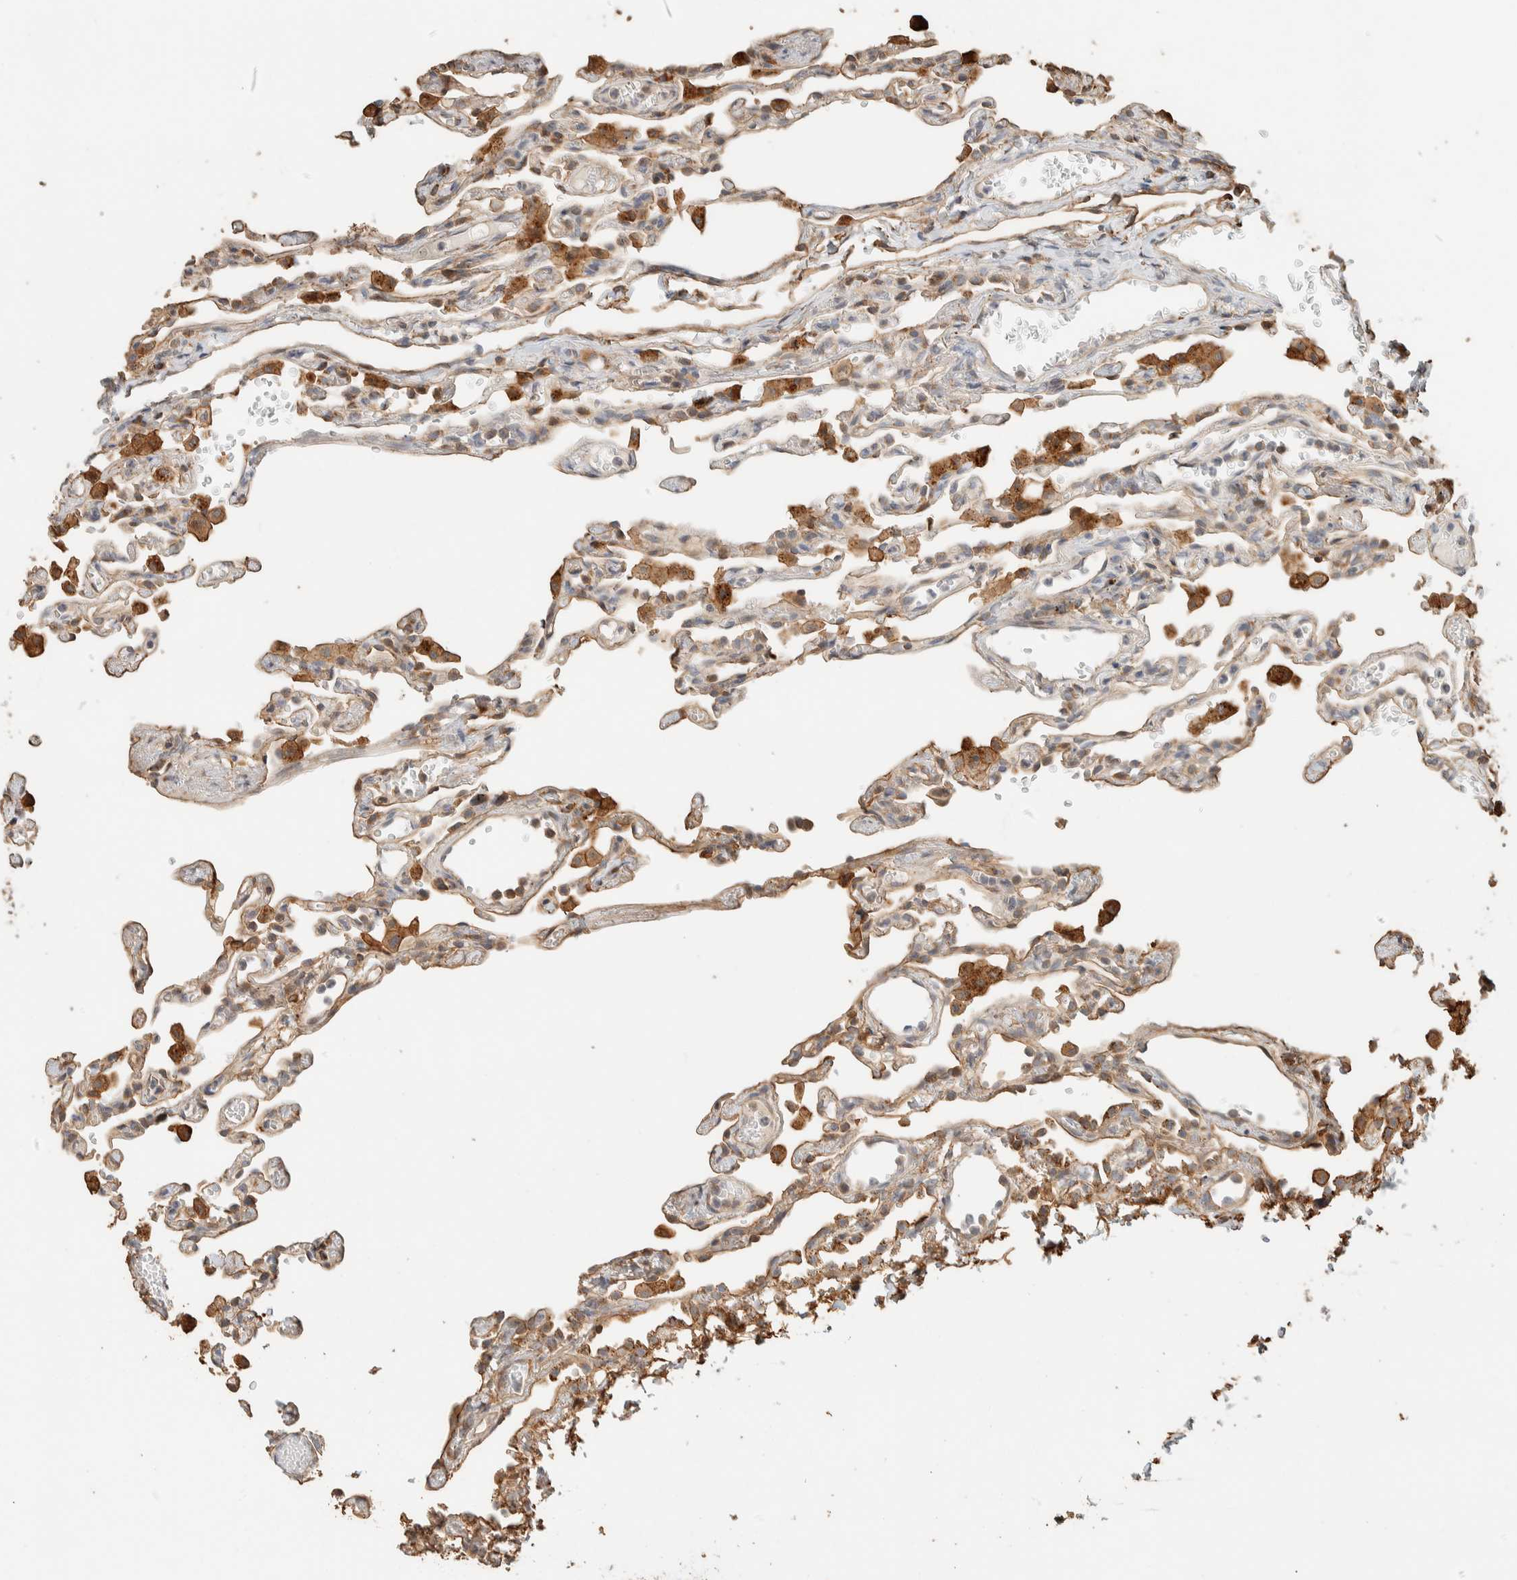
{"staining": {"intensity": "moderate", "quantity": "25%-75%", "location": "cytoplasmic/membranous"}, "tissue": "lung", "cell_type": "Alveolar cells", "image_type": "normal", "snomed": [{"axis": "morphology", "description": "Normal tissue, NOS"}, {"axis": "topography", "description": "Lung"}], "caption": "Protein analysis of unremarkable lung demonstrates moderate cytoplasmic/membranous positivity in approximately 25%-75% of alveolar cells.", "gene": "KIF9", "patient": {"sex": "male", "age": 21}}